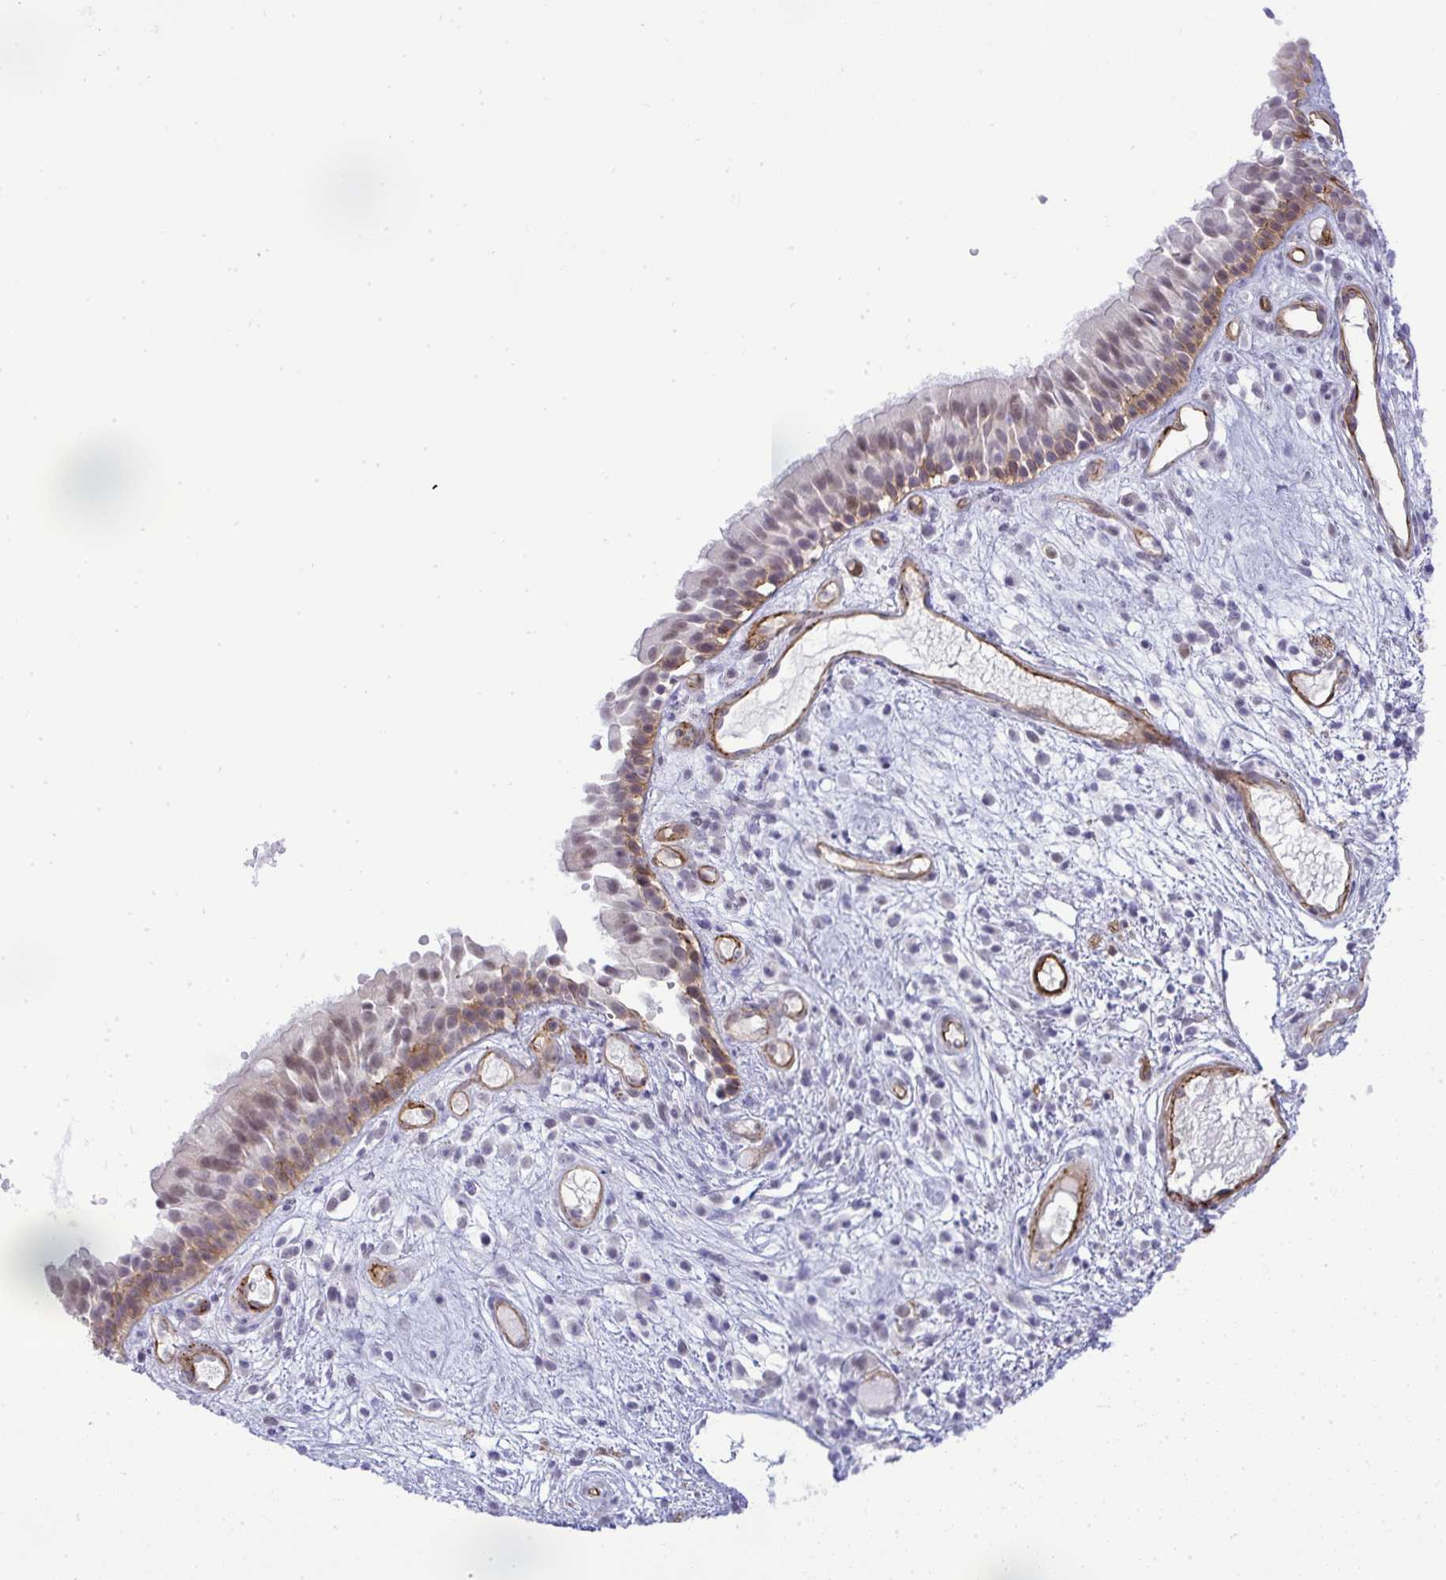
{"staining": {"intensity": "weak", "quantity": "25%-75%", "location": "cytoplasmic/membranous"}, "tissue": "nasopharynx", "cell_type": "Respiratory epithelial cells", "image_type": "normal", "snomed": [{"axis": "morphology", "description": "Normal tissue, NOS"}, {"axis": "morphology", "description": "Inflammation, NOS"}, {"axis": "topography", "description": "Nasopharynx"}], "caption": "Nasopharynx stained with DAB (3,3'-diaminobenzidine) IHC reveals low levels of weak cytoplasmic/membranous staining in about 25%-75% of respiratory epithelial cells.", "gene": "UBE2S", "patient": {"sex": "male", "age": 54}}